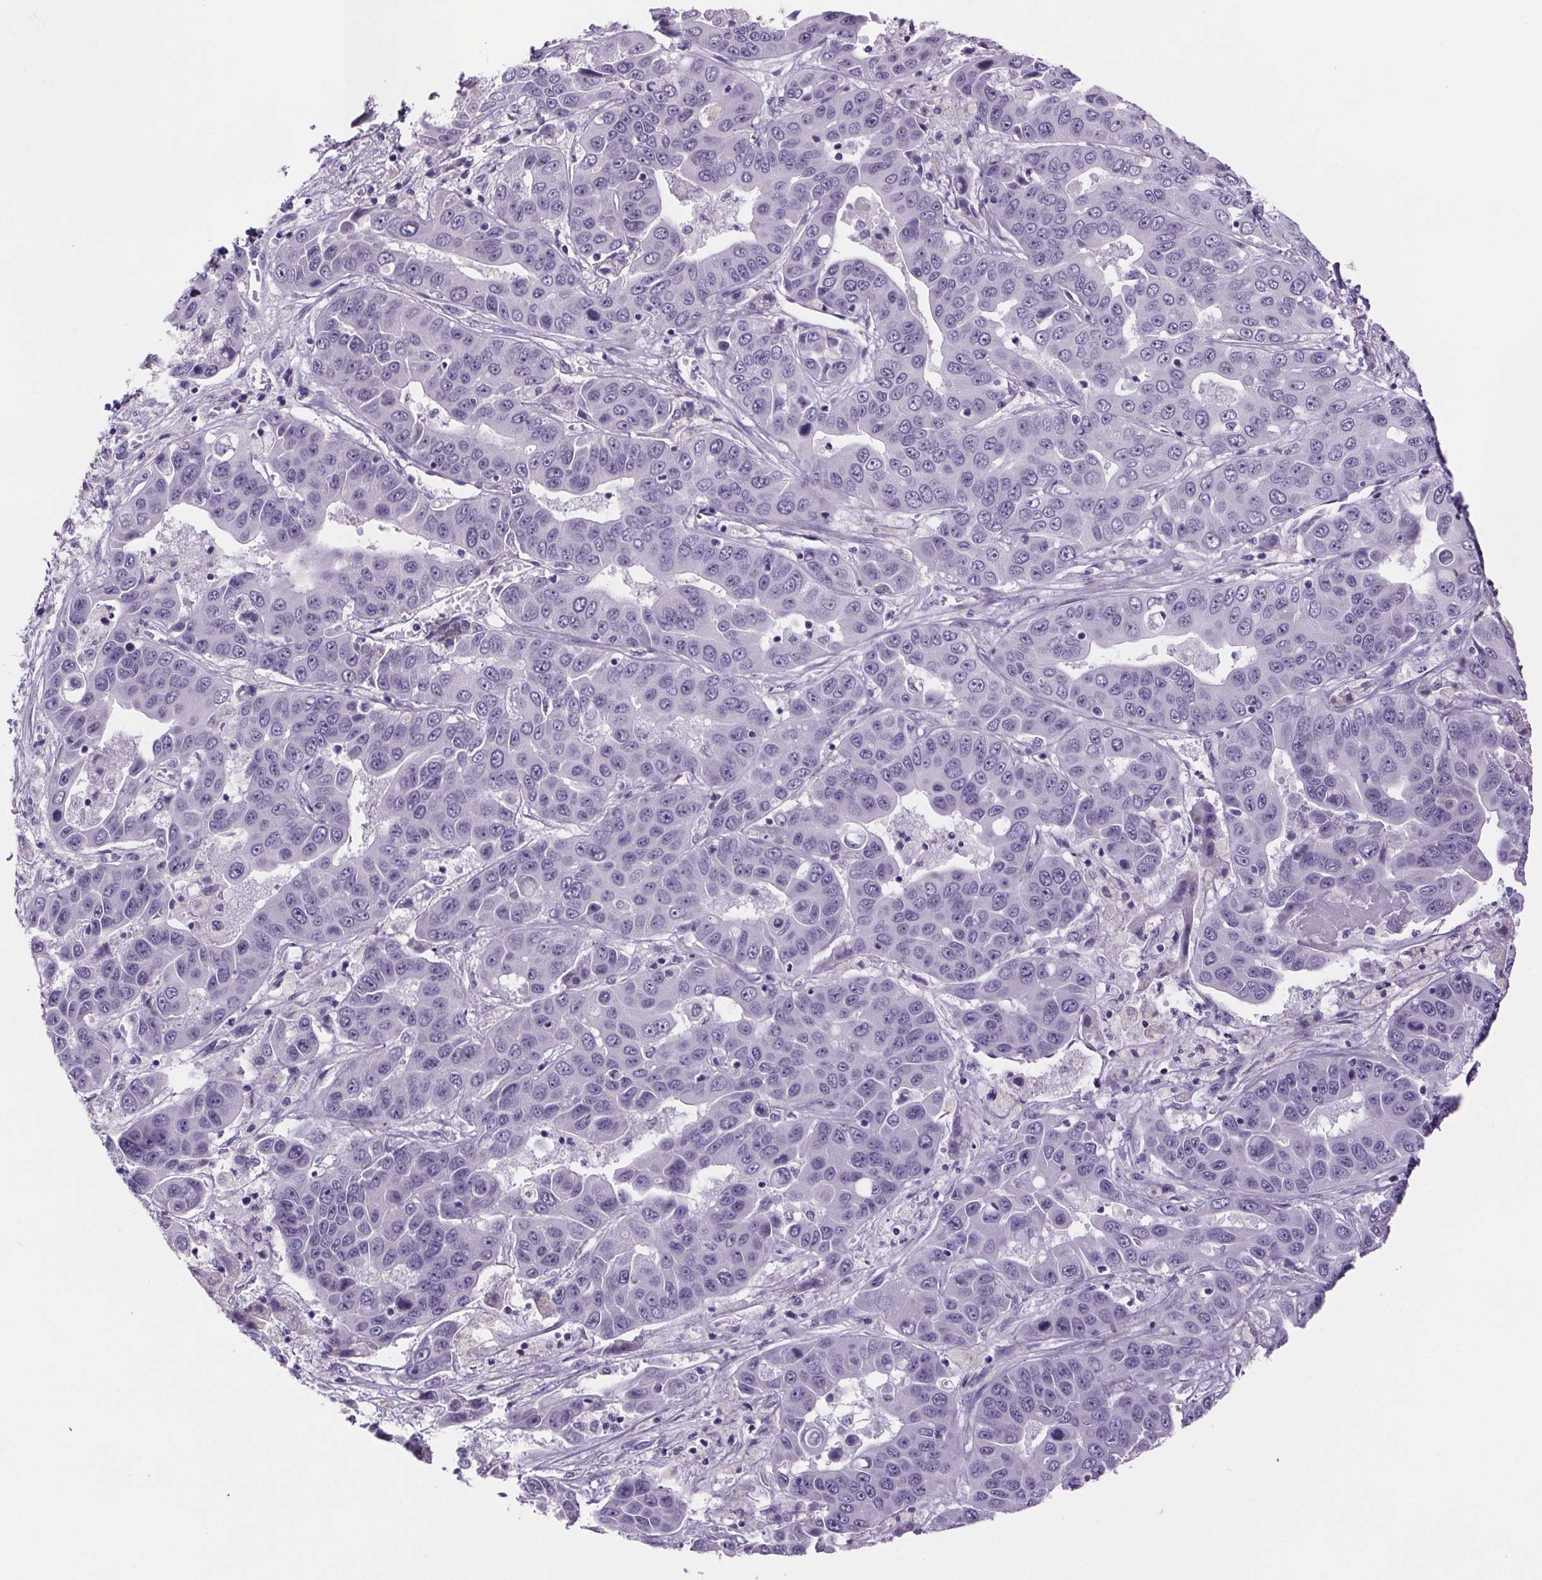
{"staining": {"intensity": "negative", "quantity": "none", "location": "none"}, "tissue": "liver cancer", "cell_type": "Tumor cells", "image_type": "cancer", "snomed": [{"axis": "morphology", "description": "Cholangiocarcinoma"}, {"axis": "topography", "description": "Liver"}], "caption": "This is a micrograph of immunohistochemistry (IHC) staining of liver cancer, which shows no staining in tumor cells.", "gene": "CUBN", "patient": {"sex": "female", "age": 52}}